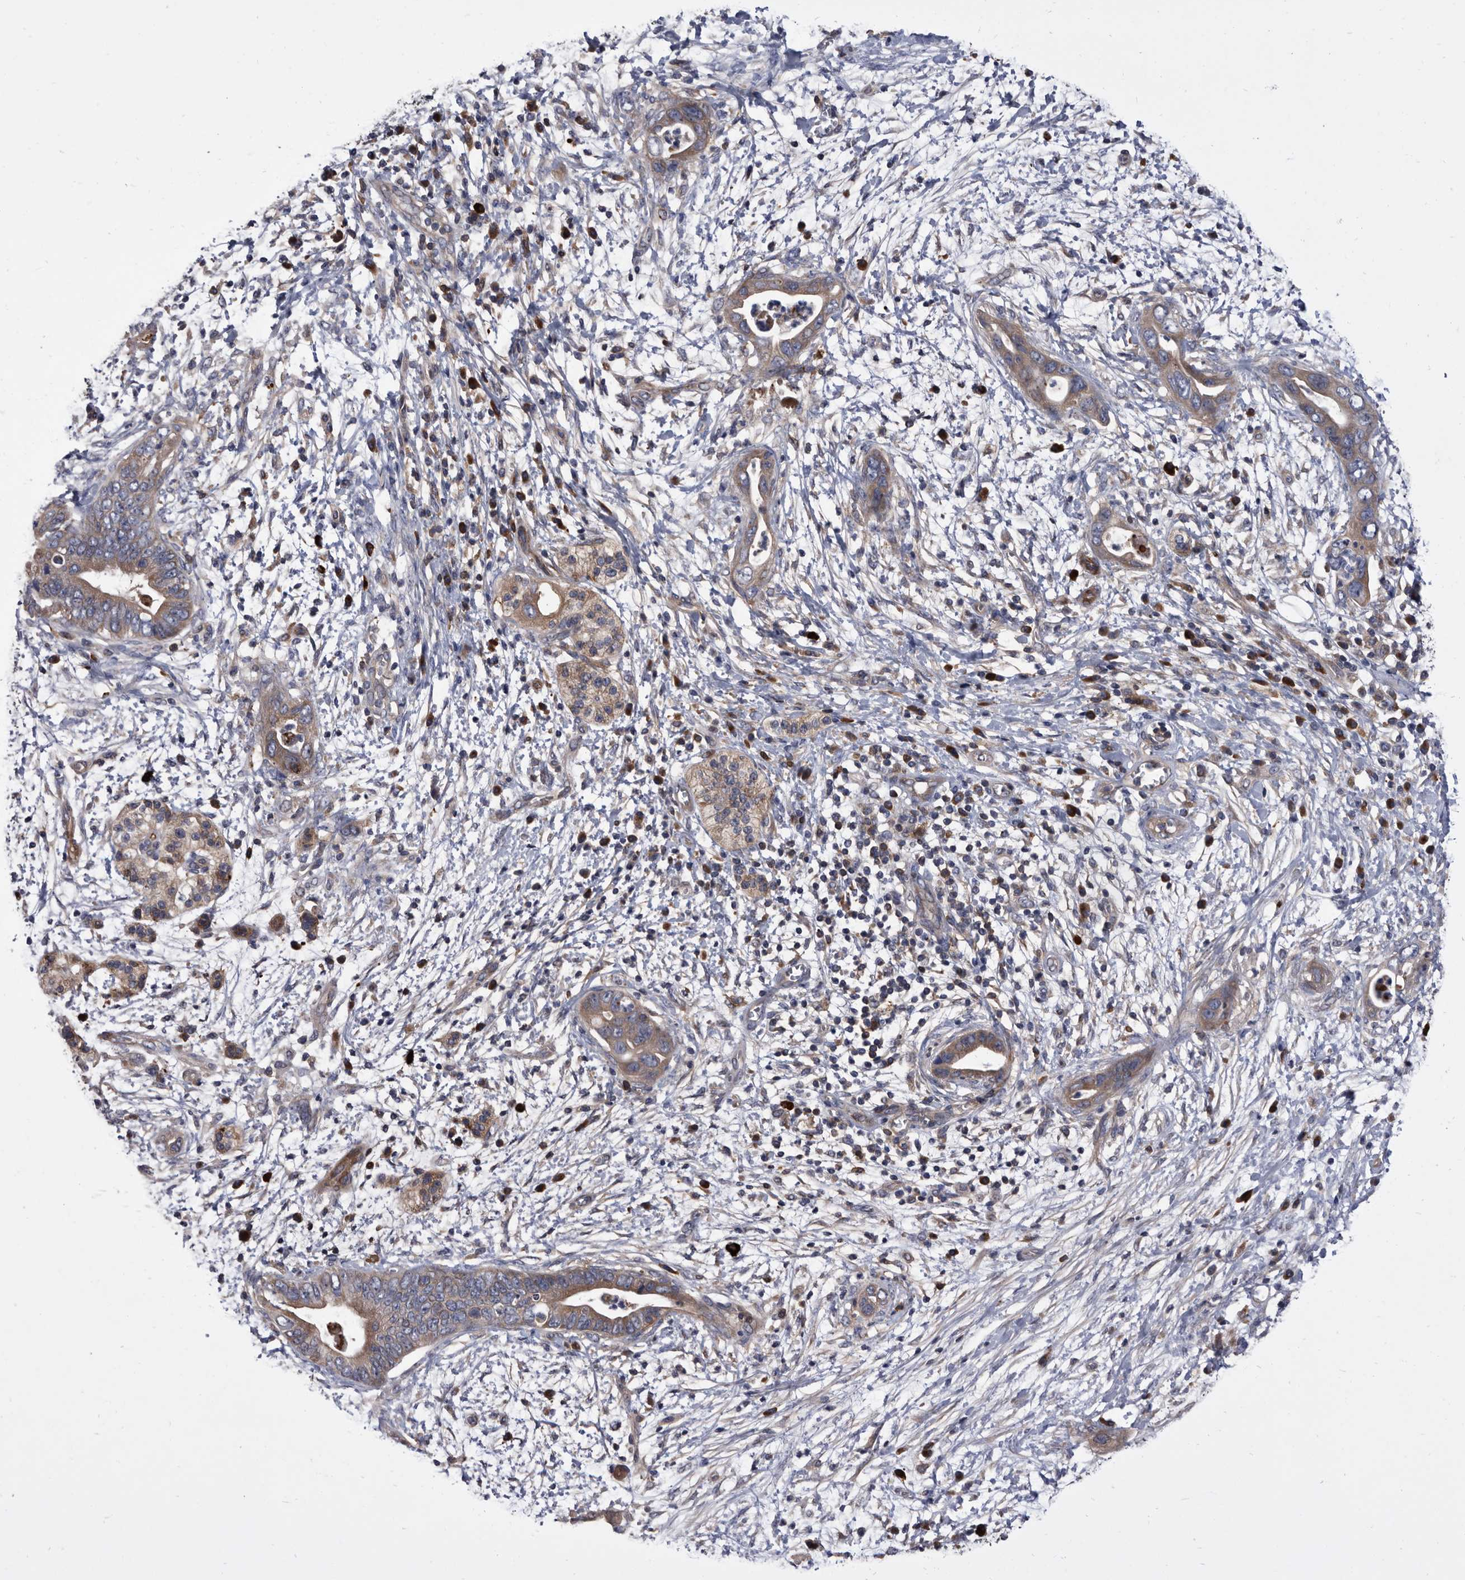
{"staining": {"intensity": "weak", "quantity": ">75%", "location": "cytoplasmic/membranous"}, "tissue": "pancreatic cancer", "cell_type": "Tumor cells", "image_type": "cancer", "snomed": [{"axis": "morphology", "description": "Adenocarcinoma, NOS"}, {"axis": "topography", "description": "Pancreas"}], "caption": "IHC of human pancreatic cancer (adenocarcinoma) reveals low levels of weak cytoplasmic/membranous positivity in about >75% of tumor cells.", "gene": "DTNBP1", "patient": {"sex": "male", "age": 75}}